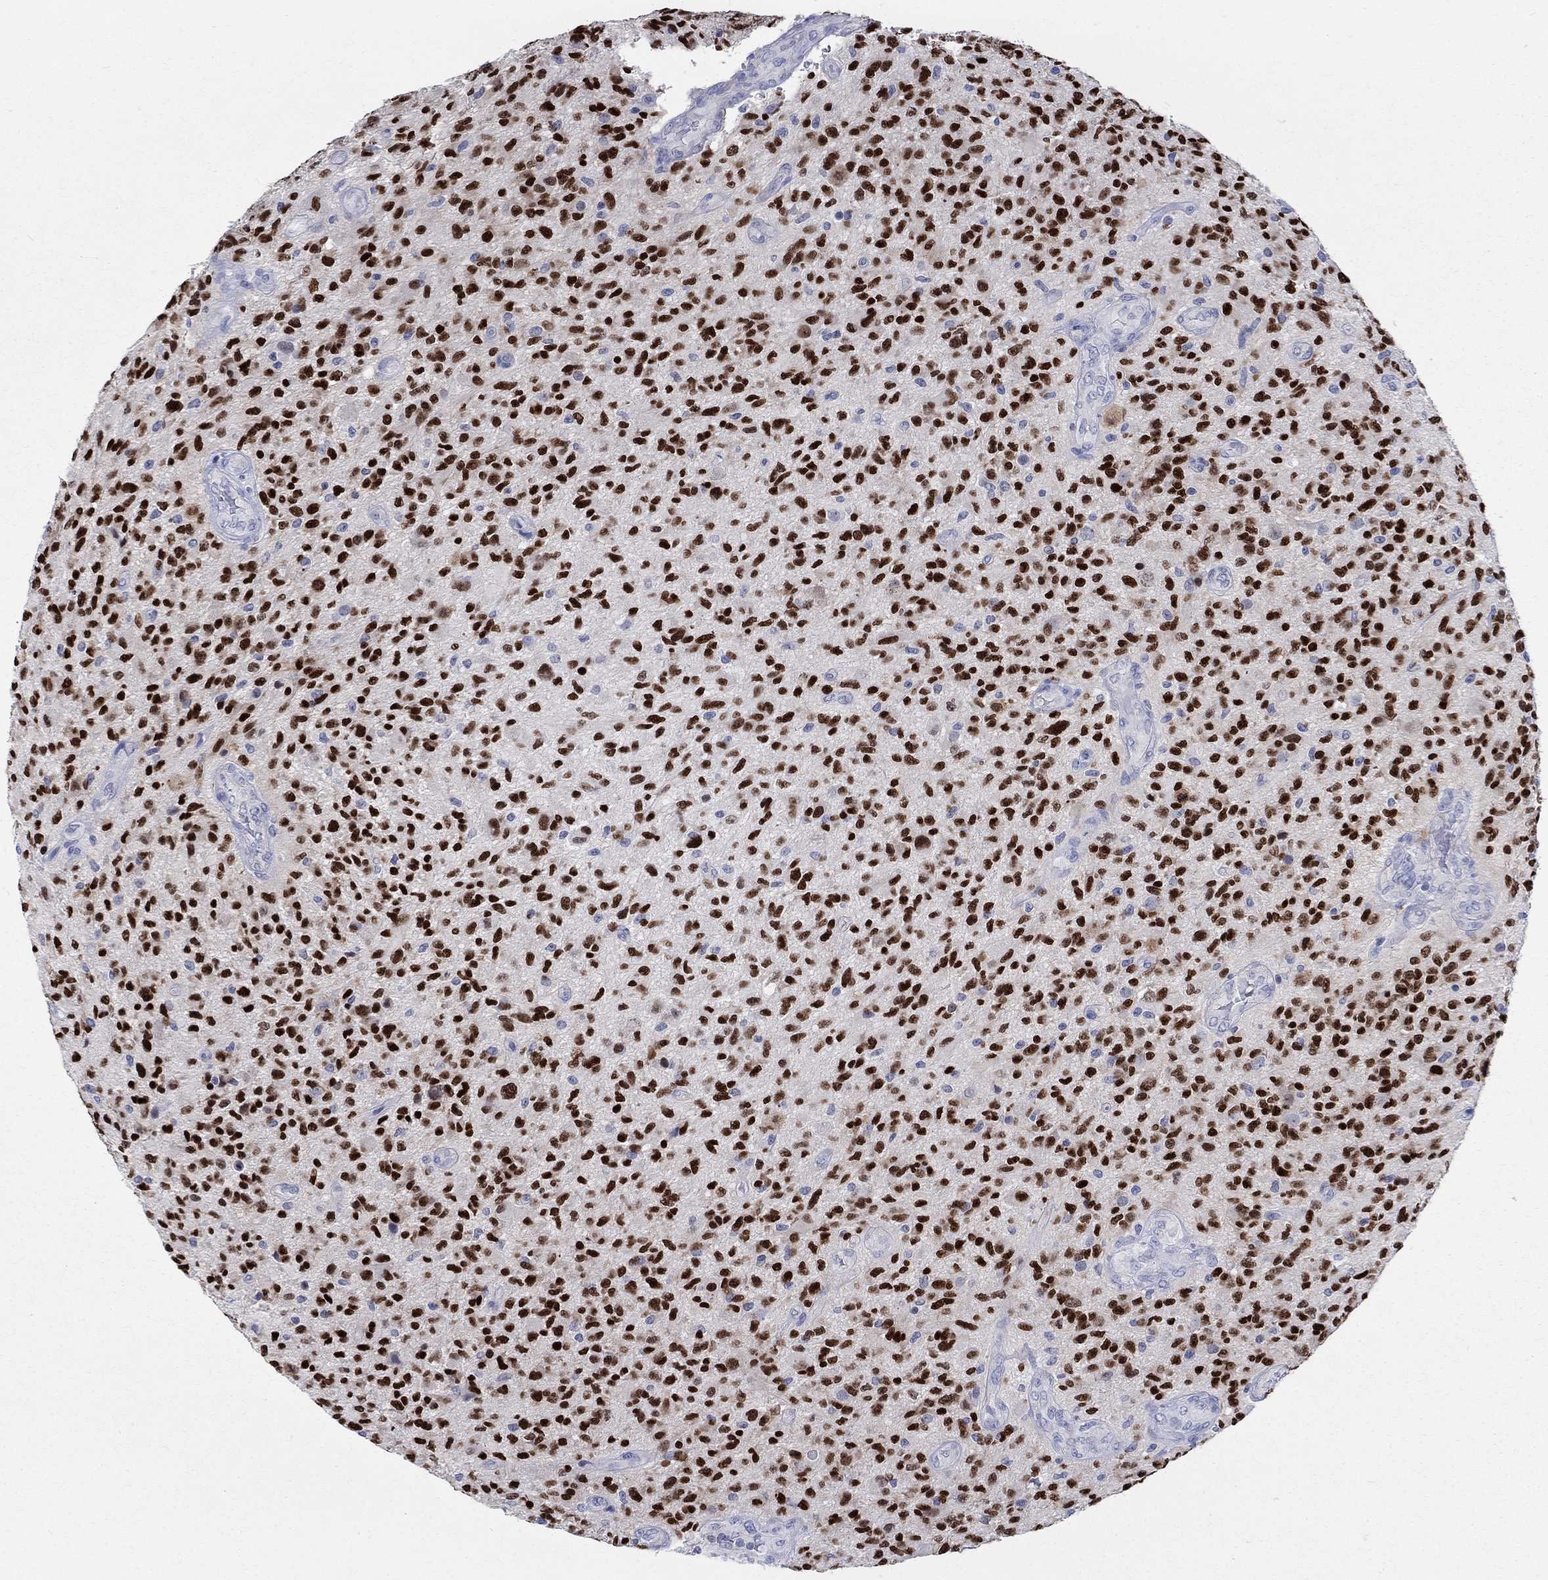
{"staining": {"intensity": "strong", "quantity": ">75%", "location": "nuclear"}, "tissue": "glioma", "cell_type": "Tumor cells", "image_type": "cancer", "snomed": [{"axis": "morphology", "description": "Glioma, malignant, High grade"}, {"axis": "topography", "description": "Brain"}], "caption": "Immunohistochemistry (DAB (3,3'-diaminobenzidine)) staining of human glioma shows strong nuclear protein staining in approximately >75% of tumor cells.", "gene": "SOX2", "patient": {"sex": "male", "age": 47}}